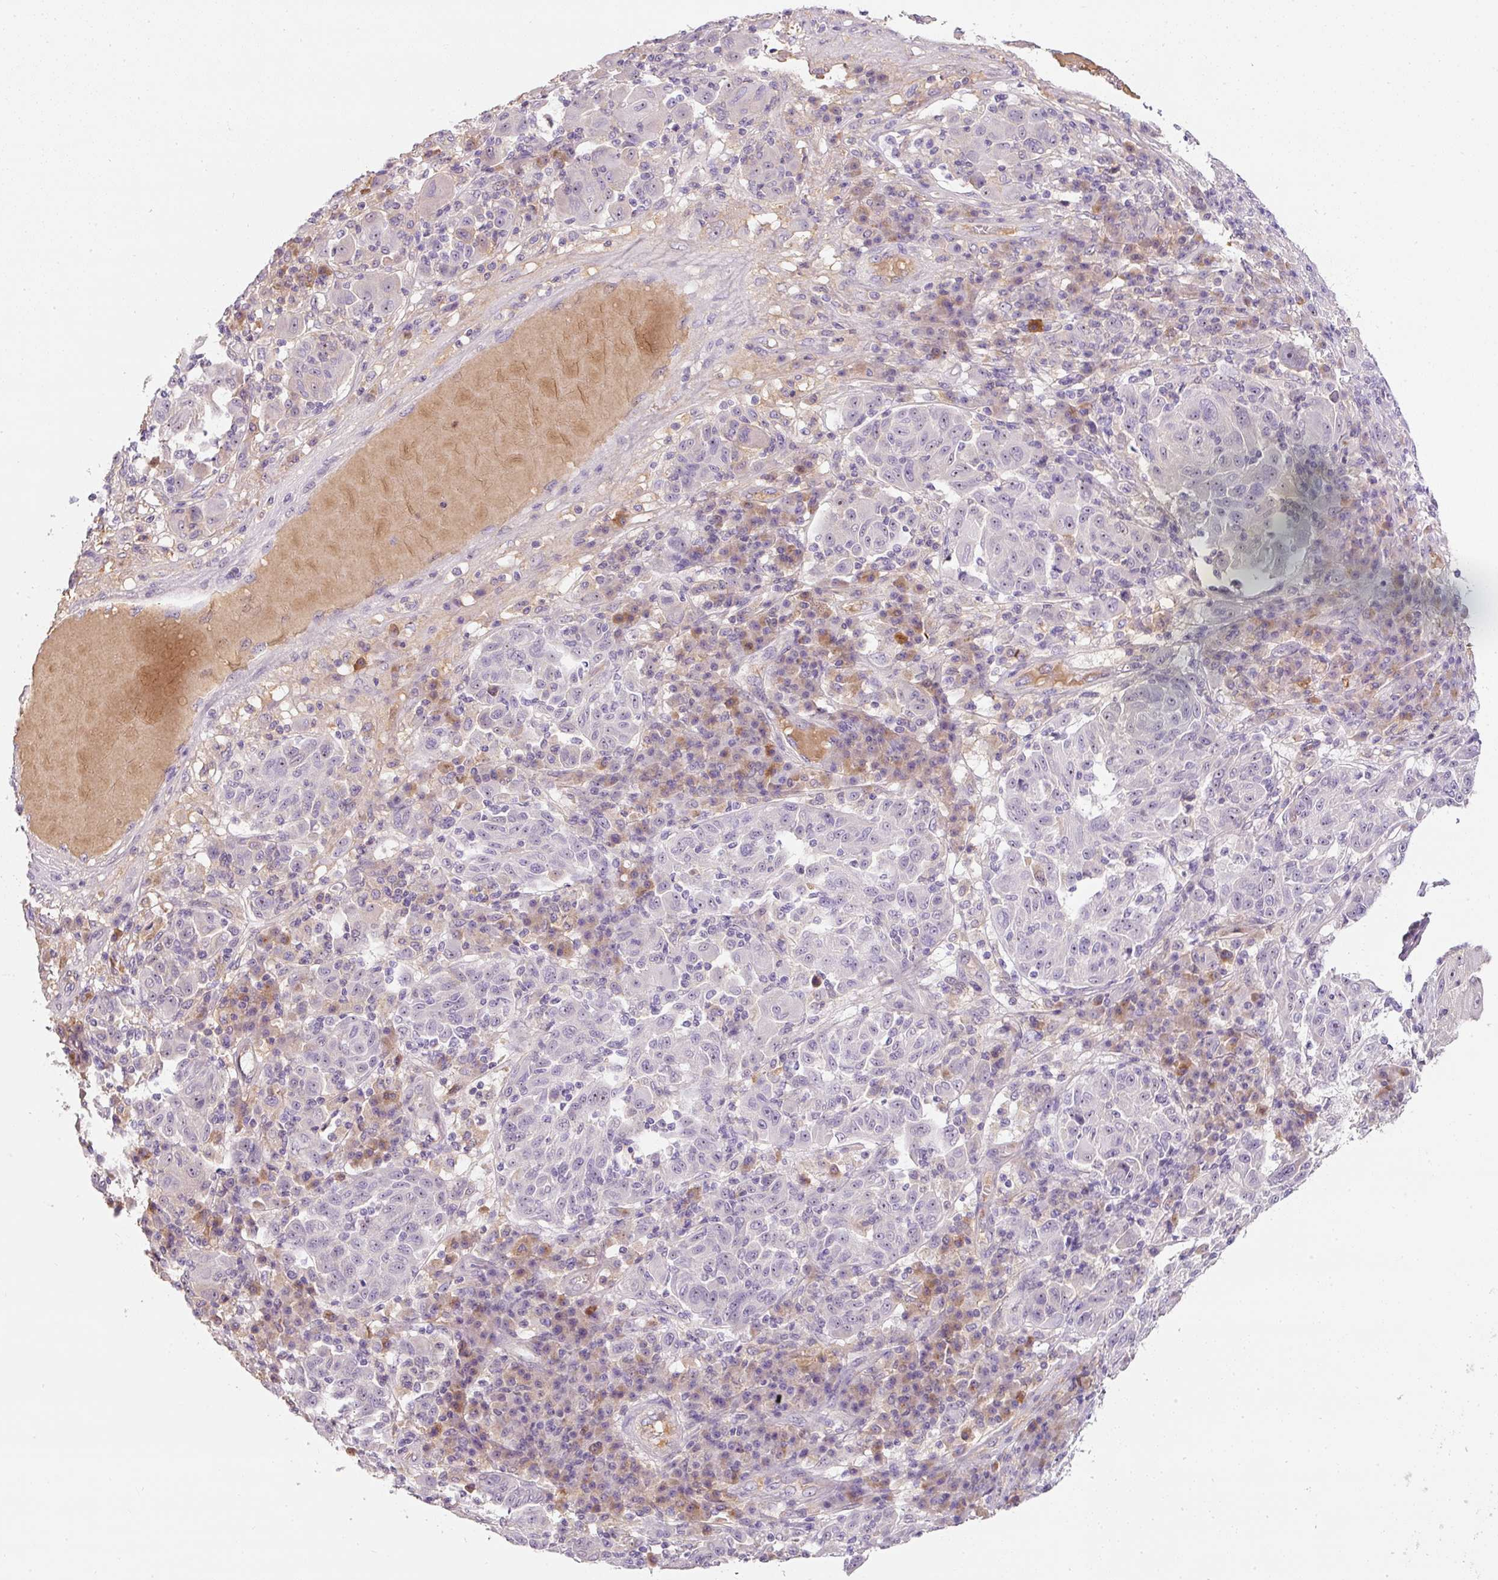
{"staining": {"intensity": "negative", "quantity": "none", "location": "none"}, "tissue": "melanoma", "cell_type": "Tumor cells", "image_type": "cancer", "snomed": [{"axis": "morphology", "description": "Malignant melanoma, NOS"}, {"axis": "topography", "description": "Skin"}], "caption": "The histopathology image reveals no significant staining in tumor cells of melanoma.", "gene": "TMEM37", "patient": {"sex": "male", "age": 53}}